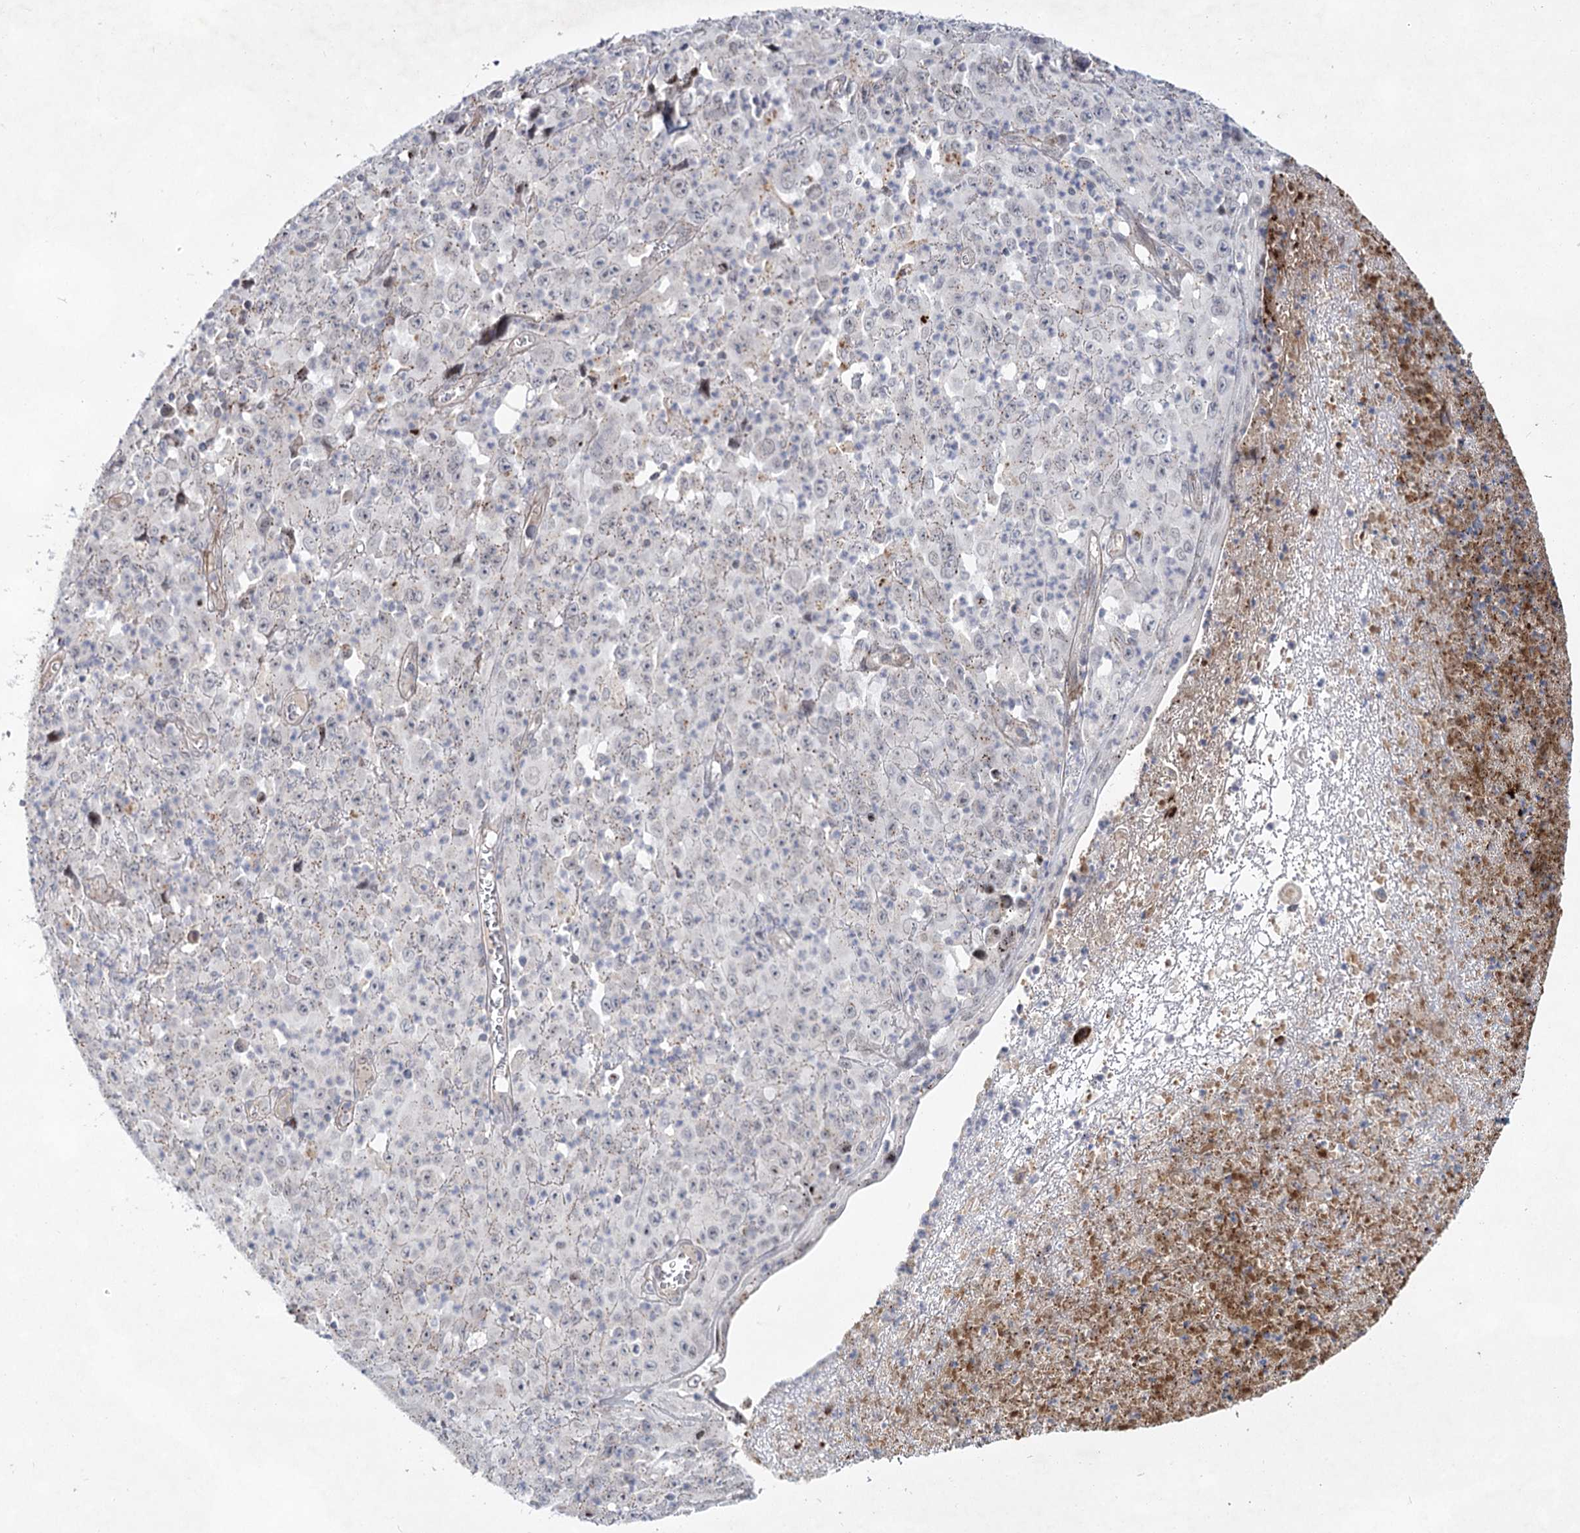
{"staining": {"intensity": "negative", "quantity": "none", "location": "none"}, "tissue": "melanoma", "cell_type": "Tumor cells", "image_type": "cancer", "snomed": [{"axis": "morphology", "description": "Malignant melanoma, Metastatic site"}, {"axis": "topography", "description": "Skin"}], "caption": "Immunohistochemical staining of melanoma exhibits no significant expression in tumor cells.", "gene": "ATL2", "patient": {"sex": "female", "age": 56}}